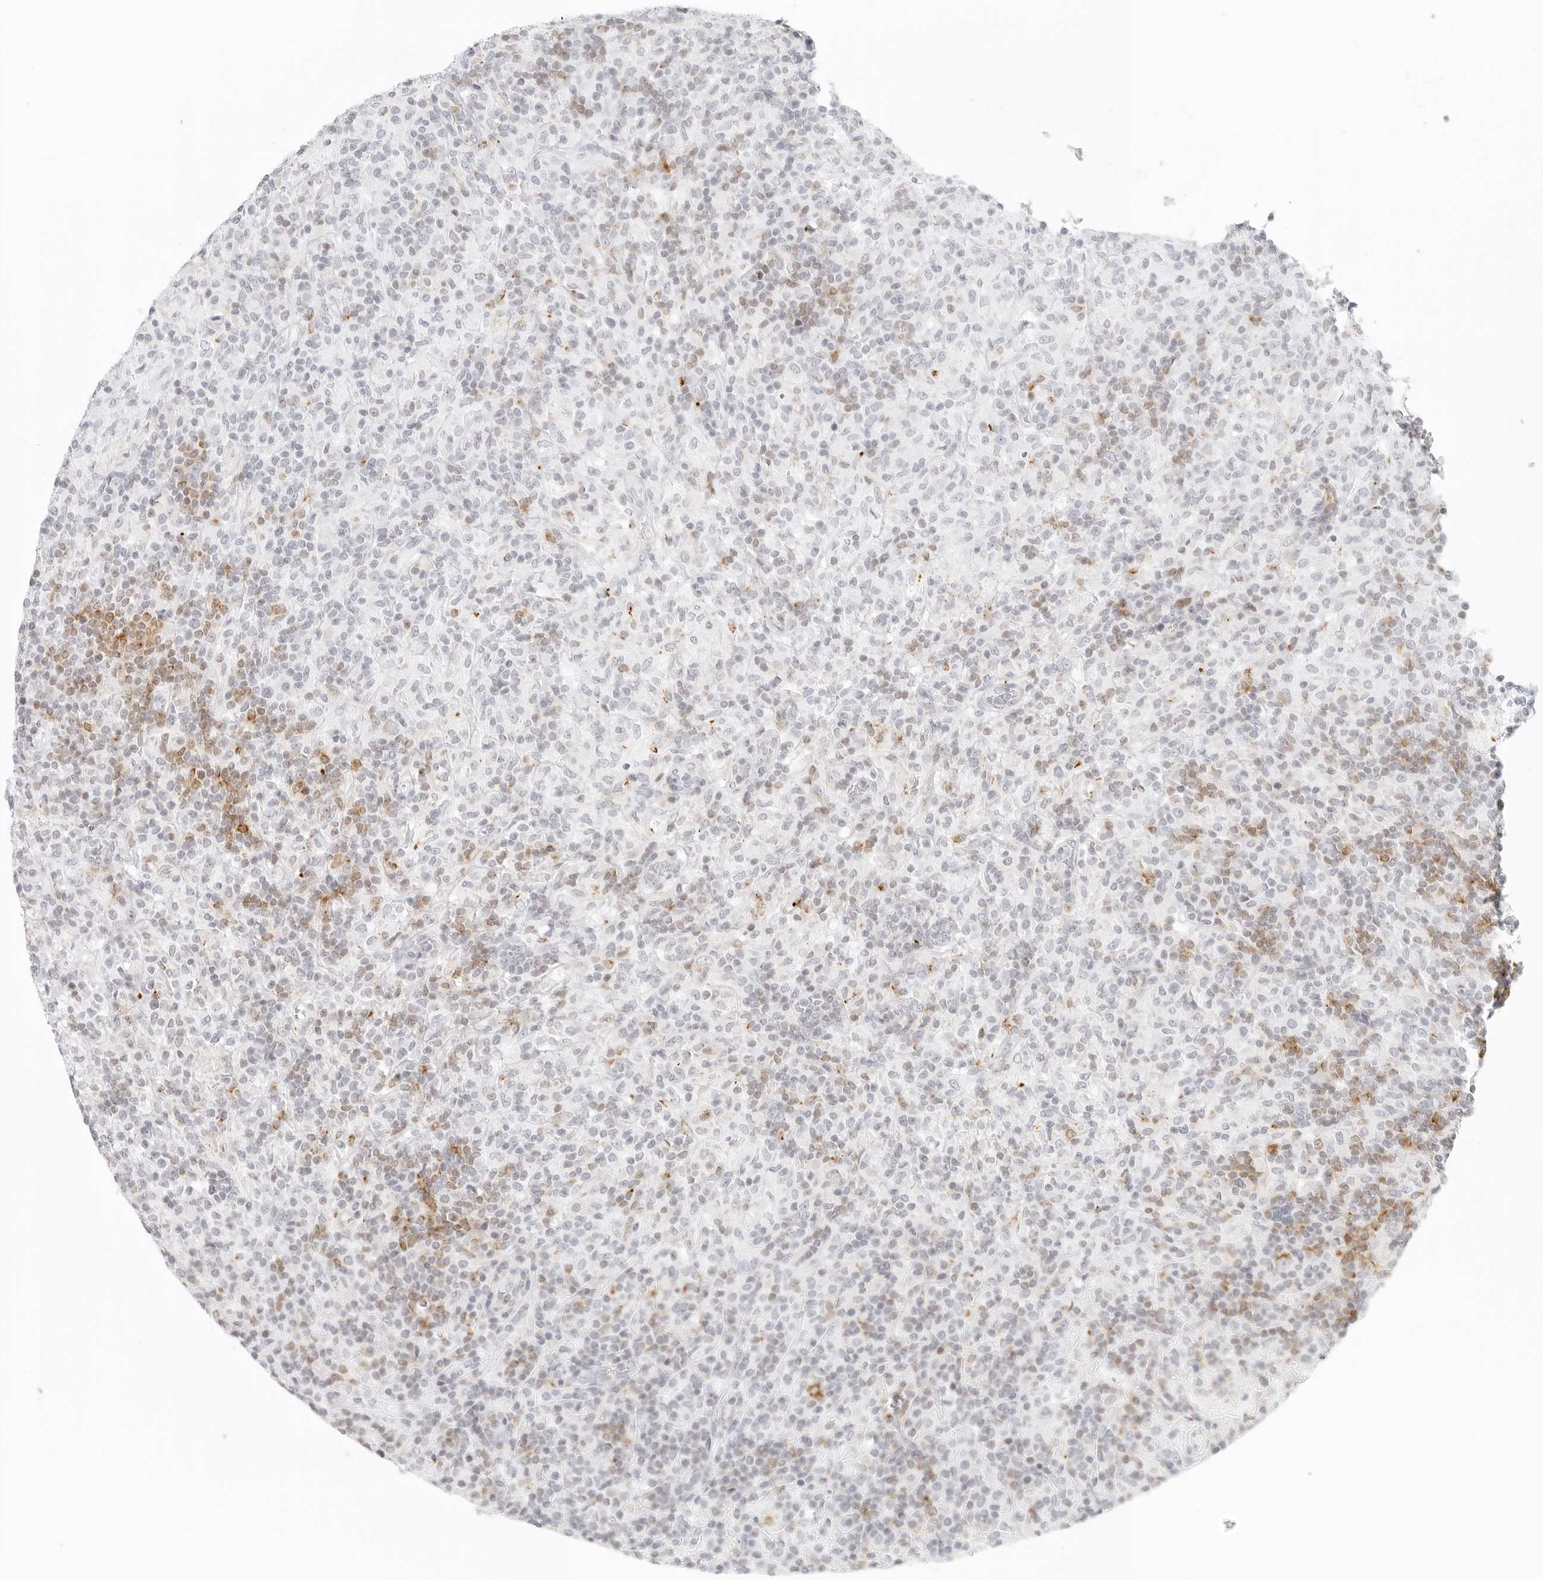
{"staining": {"intensity": "negative", "quantity": "none", "location": "none"}, "tissue": "lymphoma", "cell_type": "Tumor cells", "image_type": "cancer", "snomed": [{"axis": "morphology", "description": "Hodgkin's disease, NOS"}, {"axis": "topography", "description": "Lymph node"}], "caption": "Photomicrograph shows no protein positivity in tumor cells of Hodgkin's disease tissue. Nuclei are stained in blue.", "gene": "RPS6KC1", "patient": {"sex": "male", "age": 70}}